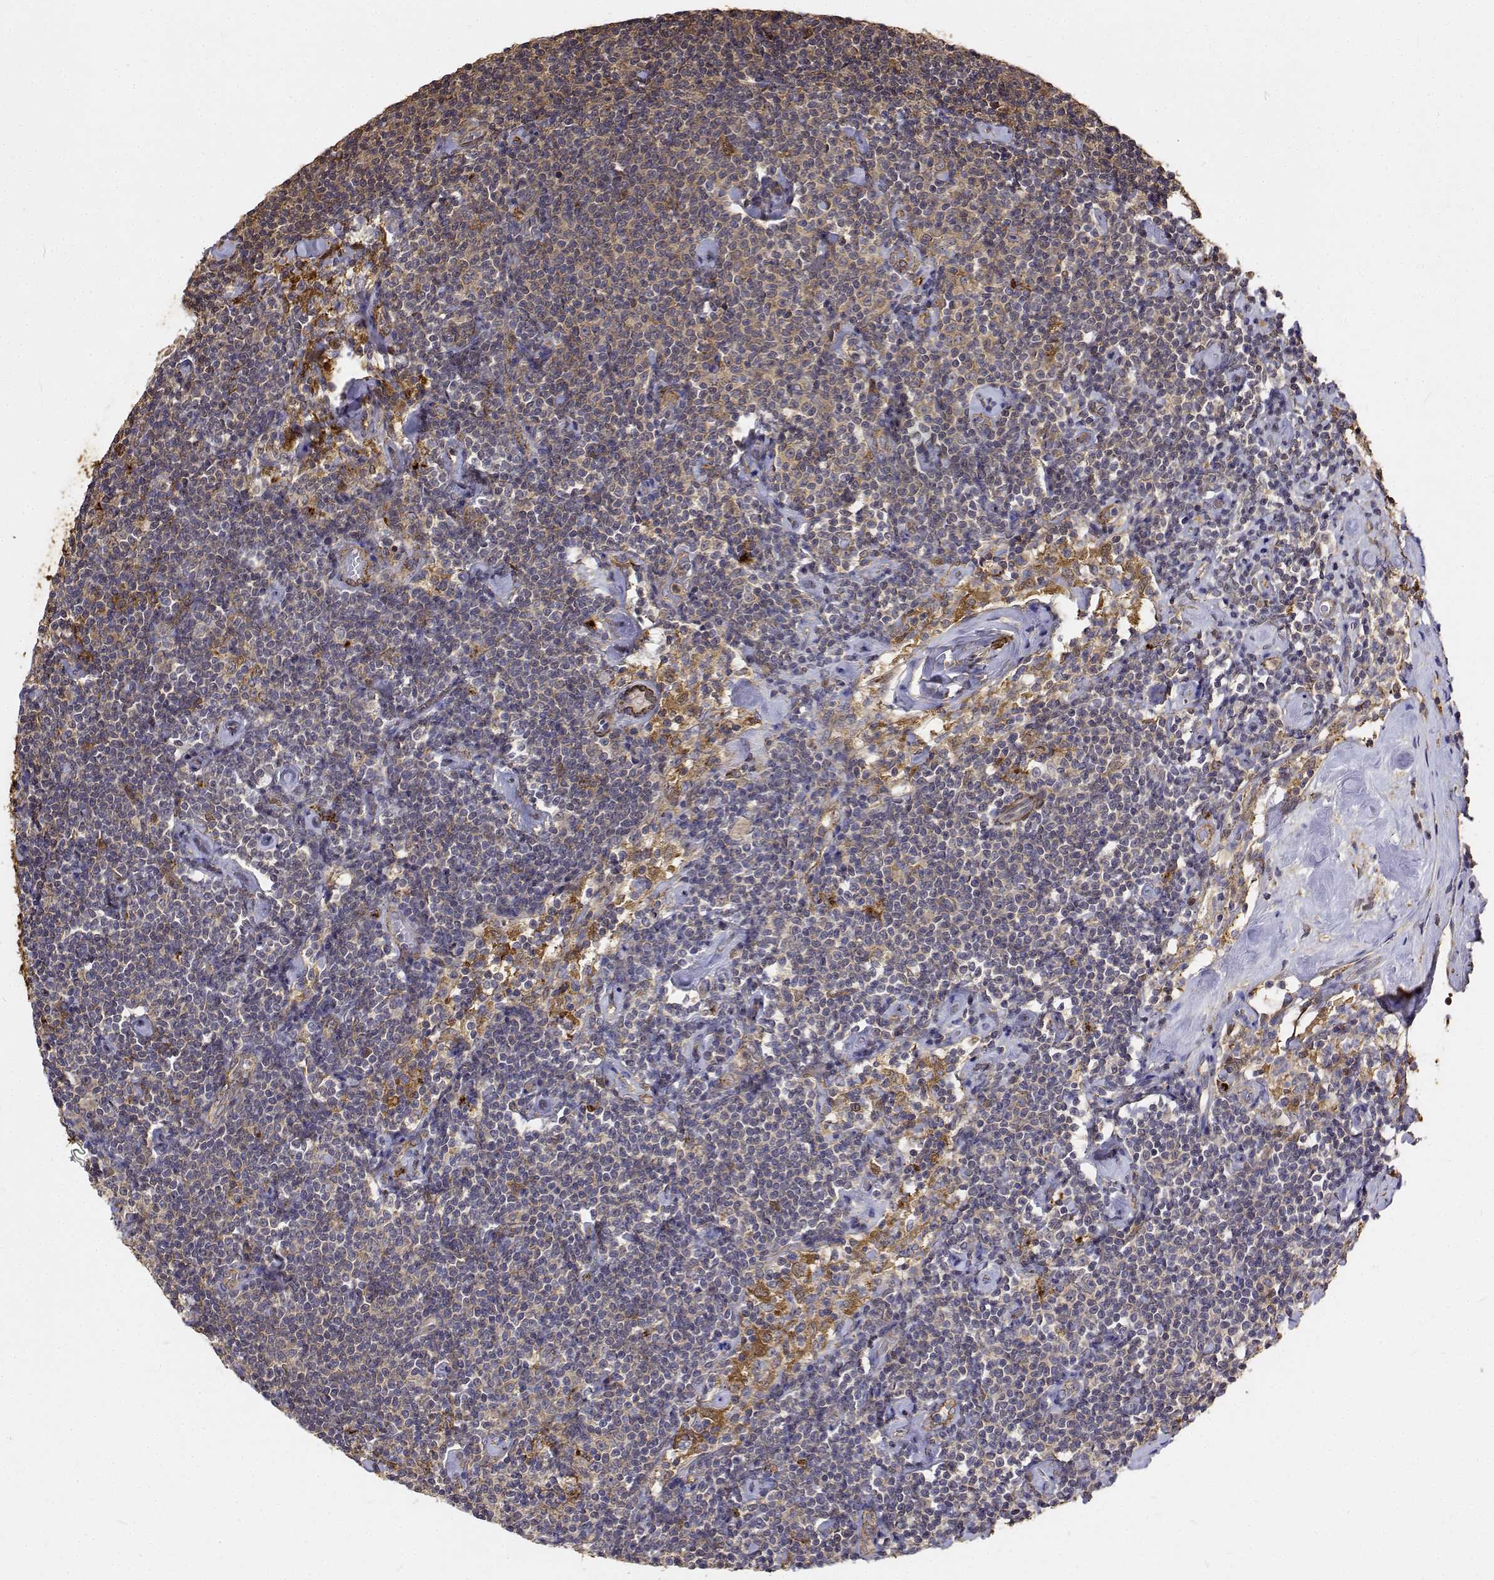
{"staining": {"intensity": "moderate", "quantity": "25%-75%", "location": "cytoplasmic/membranous"}, "tissue": "lymphoma", "cell_type": "Tumor cells", "image_type": "cancer", "snomed": [{"axis": "morphology", "description": "Malignant lymphoma, non-Hodgkin's type, Low grade"}, {"axis": "topography", "description": "Lymph node"}], "caption": "Protein staining shows moderate cytoplasmic/membranous positivity in approximately 25%-75% of tumor cells in lymphoma.", "gene": "PCID2", "patient": {"sex": "male", "age": 81}}